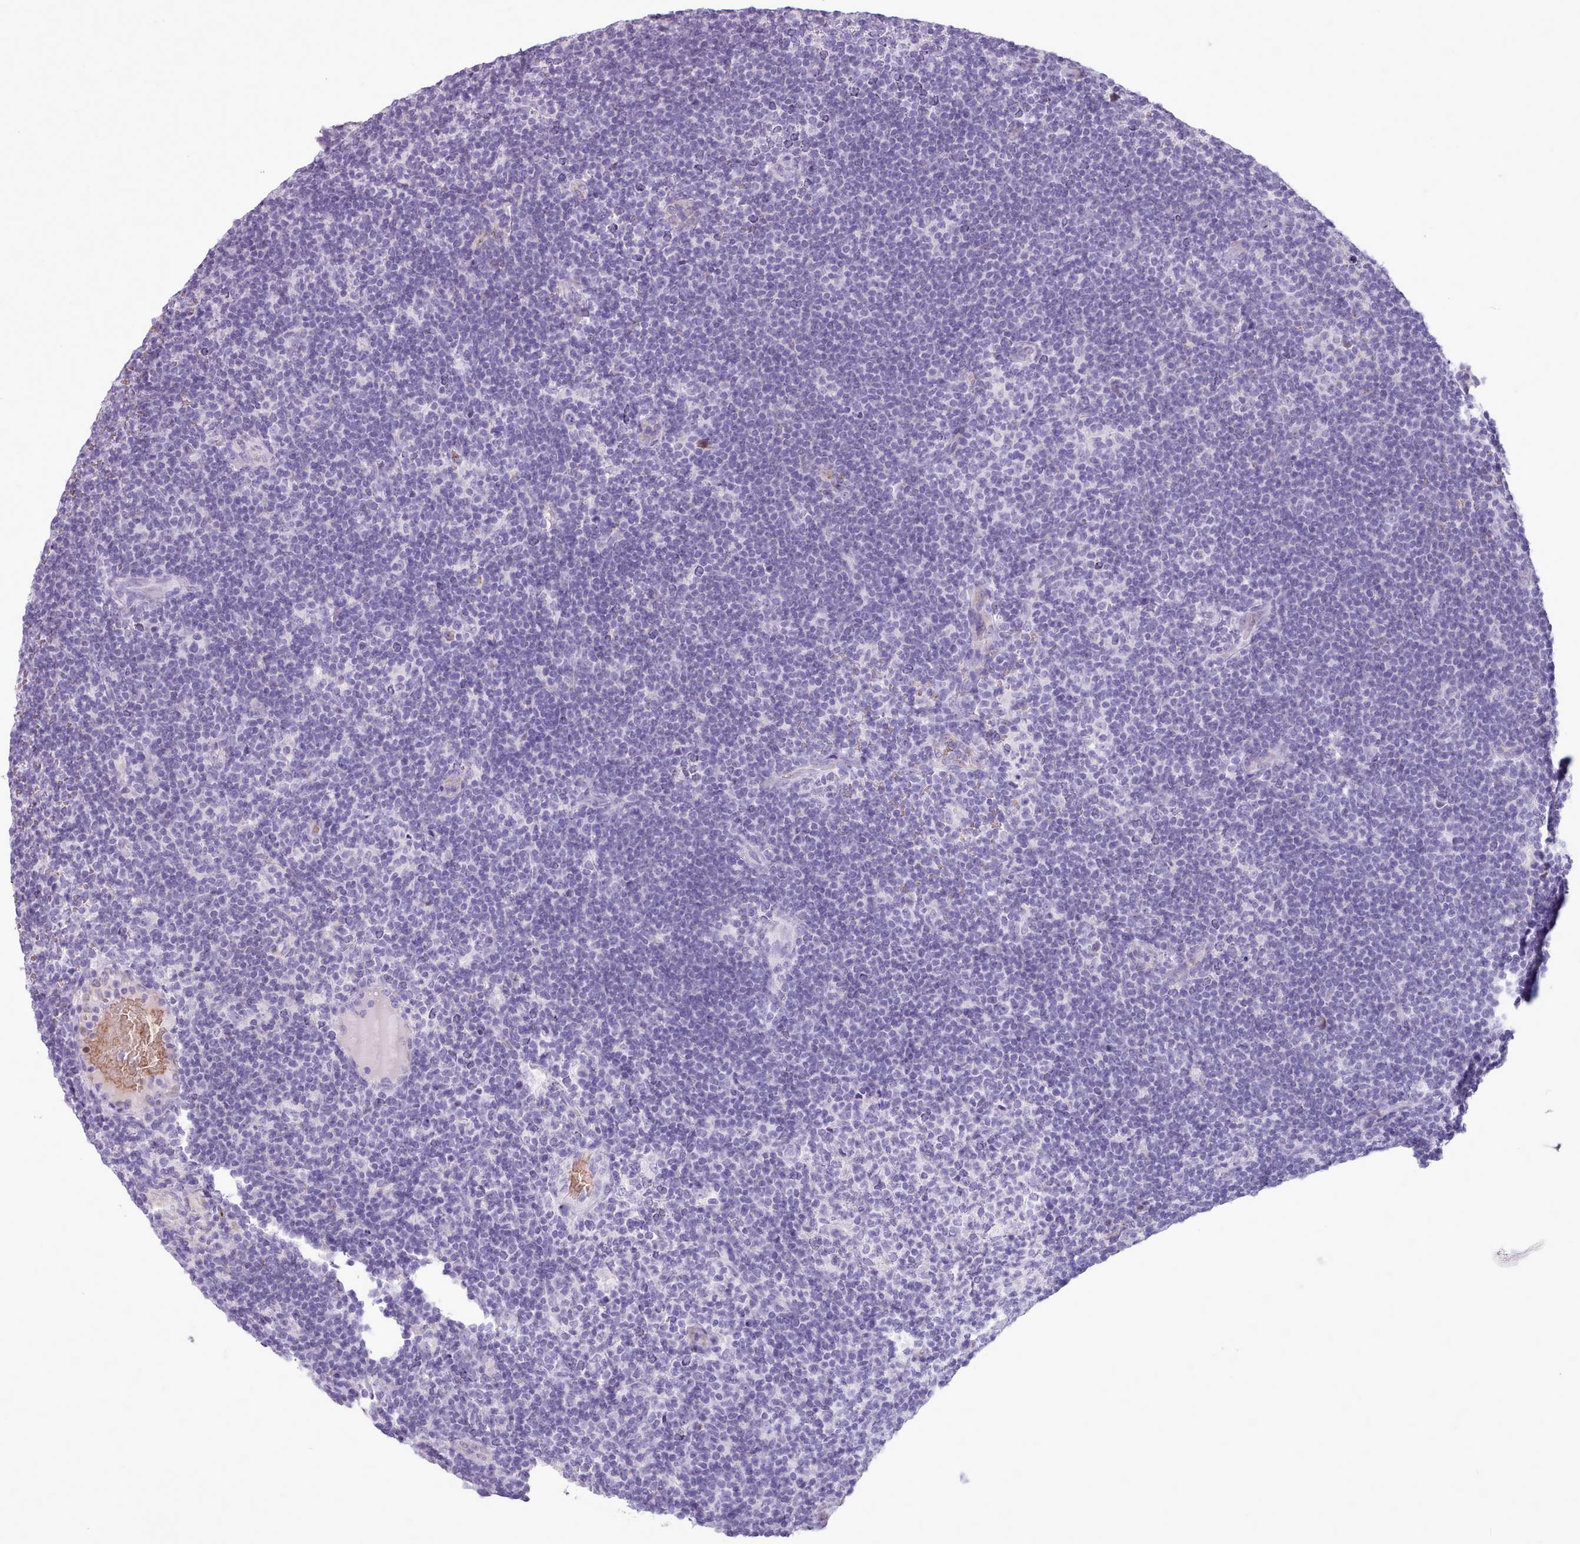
{"staining": {"intensity": "negative", "quantity": "none", "location": "none"}, "tissue": "lymphoma", "cell_type": "Tumor cells", "image_type": "cancer", "snomed": [{"axis": "morphology", "description": "Hodgkin's disease, NOS"}, {"axis": "topography", "description": "Lymph node"}], "caption": "The image reveals no staining of tumor cells in lymphoma.", "gene": "AK4", "patient": {"sex": "female", "age": 57}}